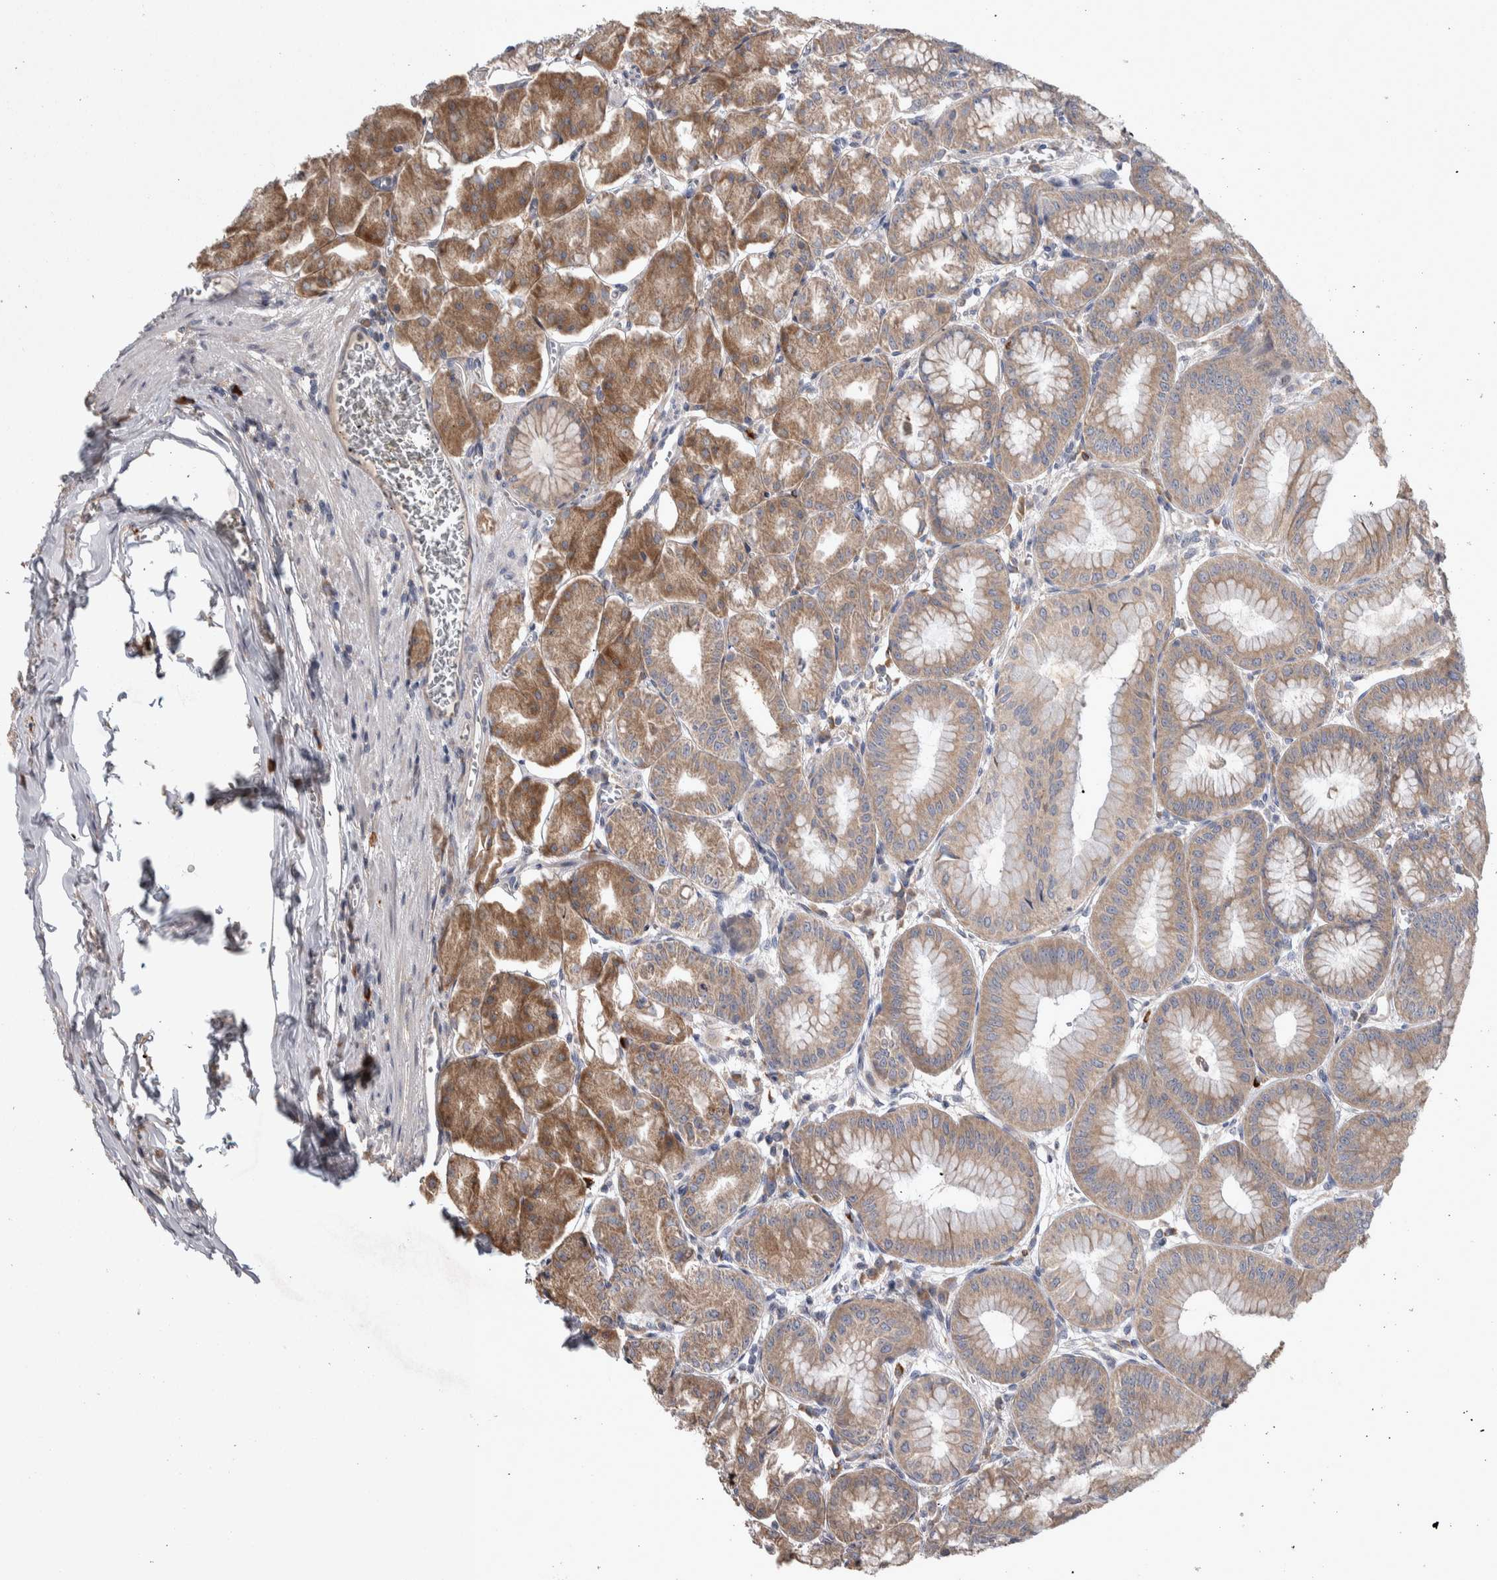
{"staining": {"intensity": "moderate", "quantity": "25%-75%", "location": "cytoplasmic/membranous"}, "tissue": "stomach", "cell_type": "Glandular cells", "image_type": "normal", "snomed": [{"axis": "morphology", "description": "Normal tissue, NOS"}, {"axis": "topography", "description": "Stomach, lower"}], "caption": "Immunohistochemical staining of unremarkable human stomach demonstrates 25%-75% levels of moderate cytoplasmic/membranous protein staining in approximately 25%-75% of glandular cells. (DAB (3,3'-diaminobenzidine) = brown stain, brightfield microscopy at high magnification).", "gene": "IBTK", "patient": {"sex": "male", "age": 71}}